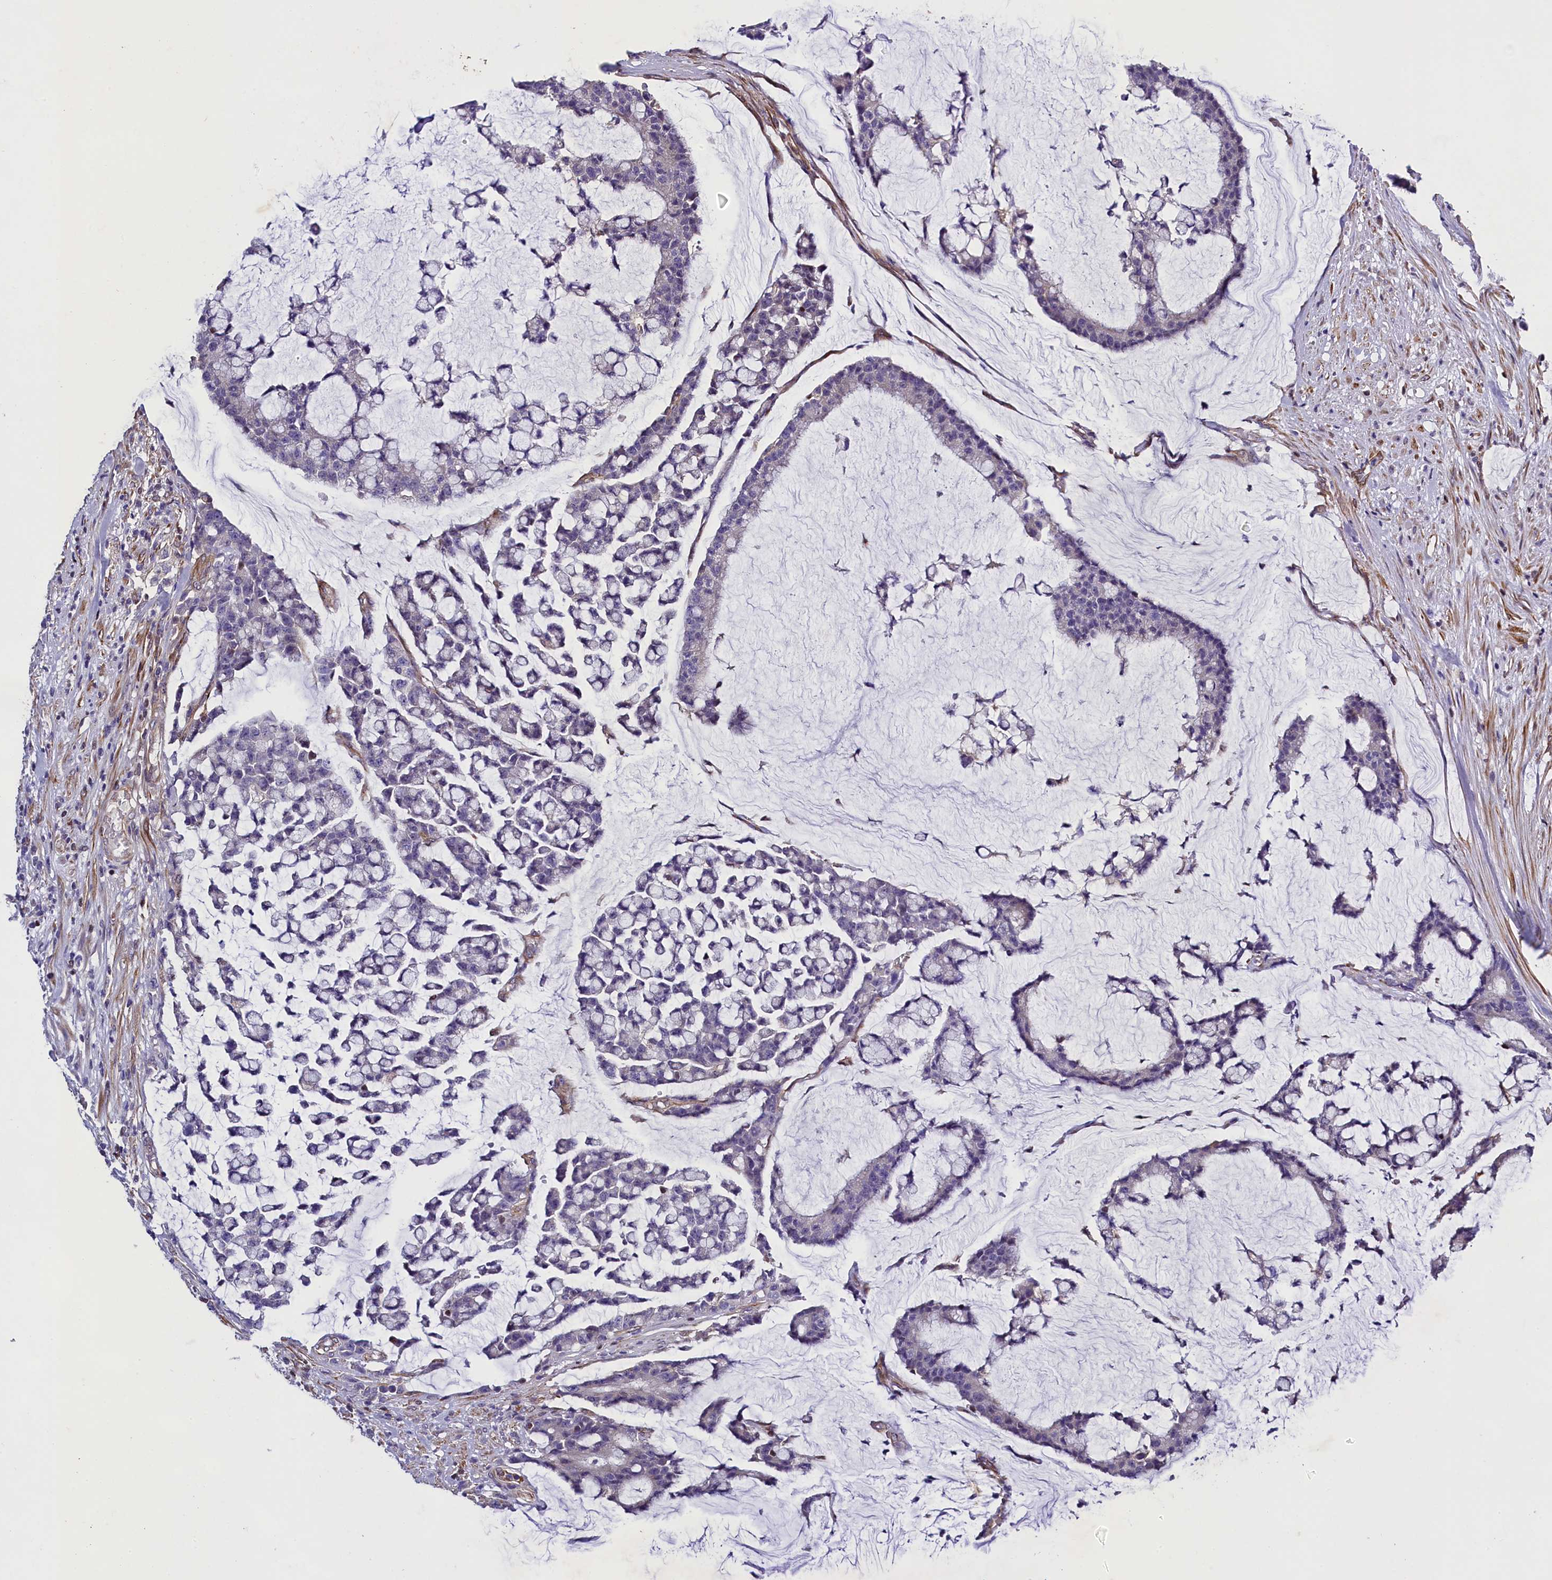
{"staining": {"intensity": "moderate", "quantity": "<25%", "location": "cytoplasmic/membranous"}, "tissue": "colorectal cancer", "cell_type": "Tumor cells", "image_type": "cancer", "snomed": [{"axis": "morphology", "description": "Adenocarcinoma, NOS"}, {"axis": "topography", "description": "Colon"}], "caption": "Tumor cells demonstrate low levels of moderate cytoplasmic/membranous staining in about <25% of cells in human colorectal cancer (adenocarcinoma).", "gene": "SP4", "patient": {"sex": "female", "age": 84}}